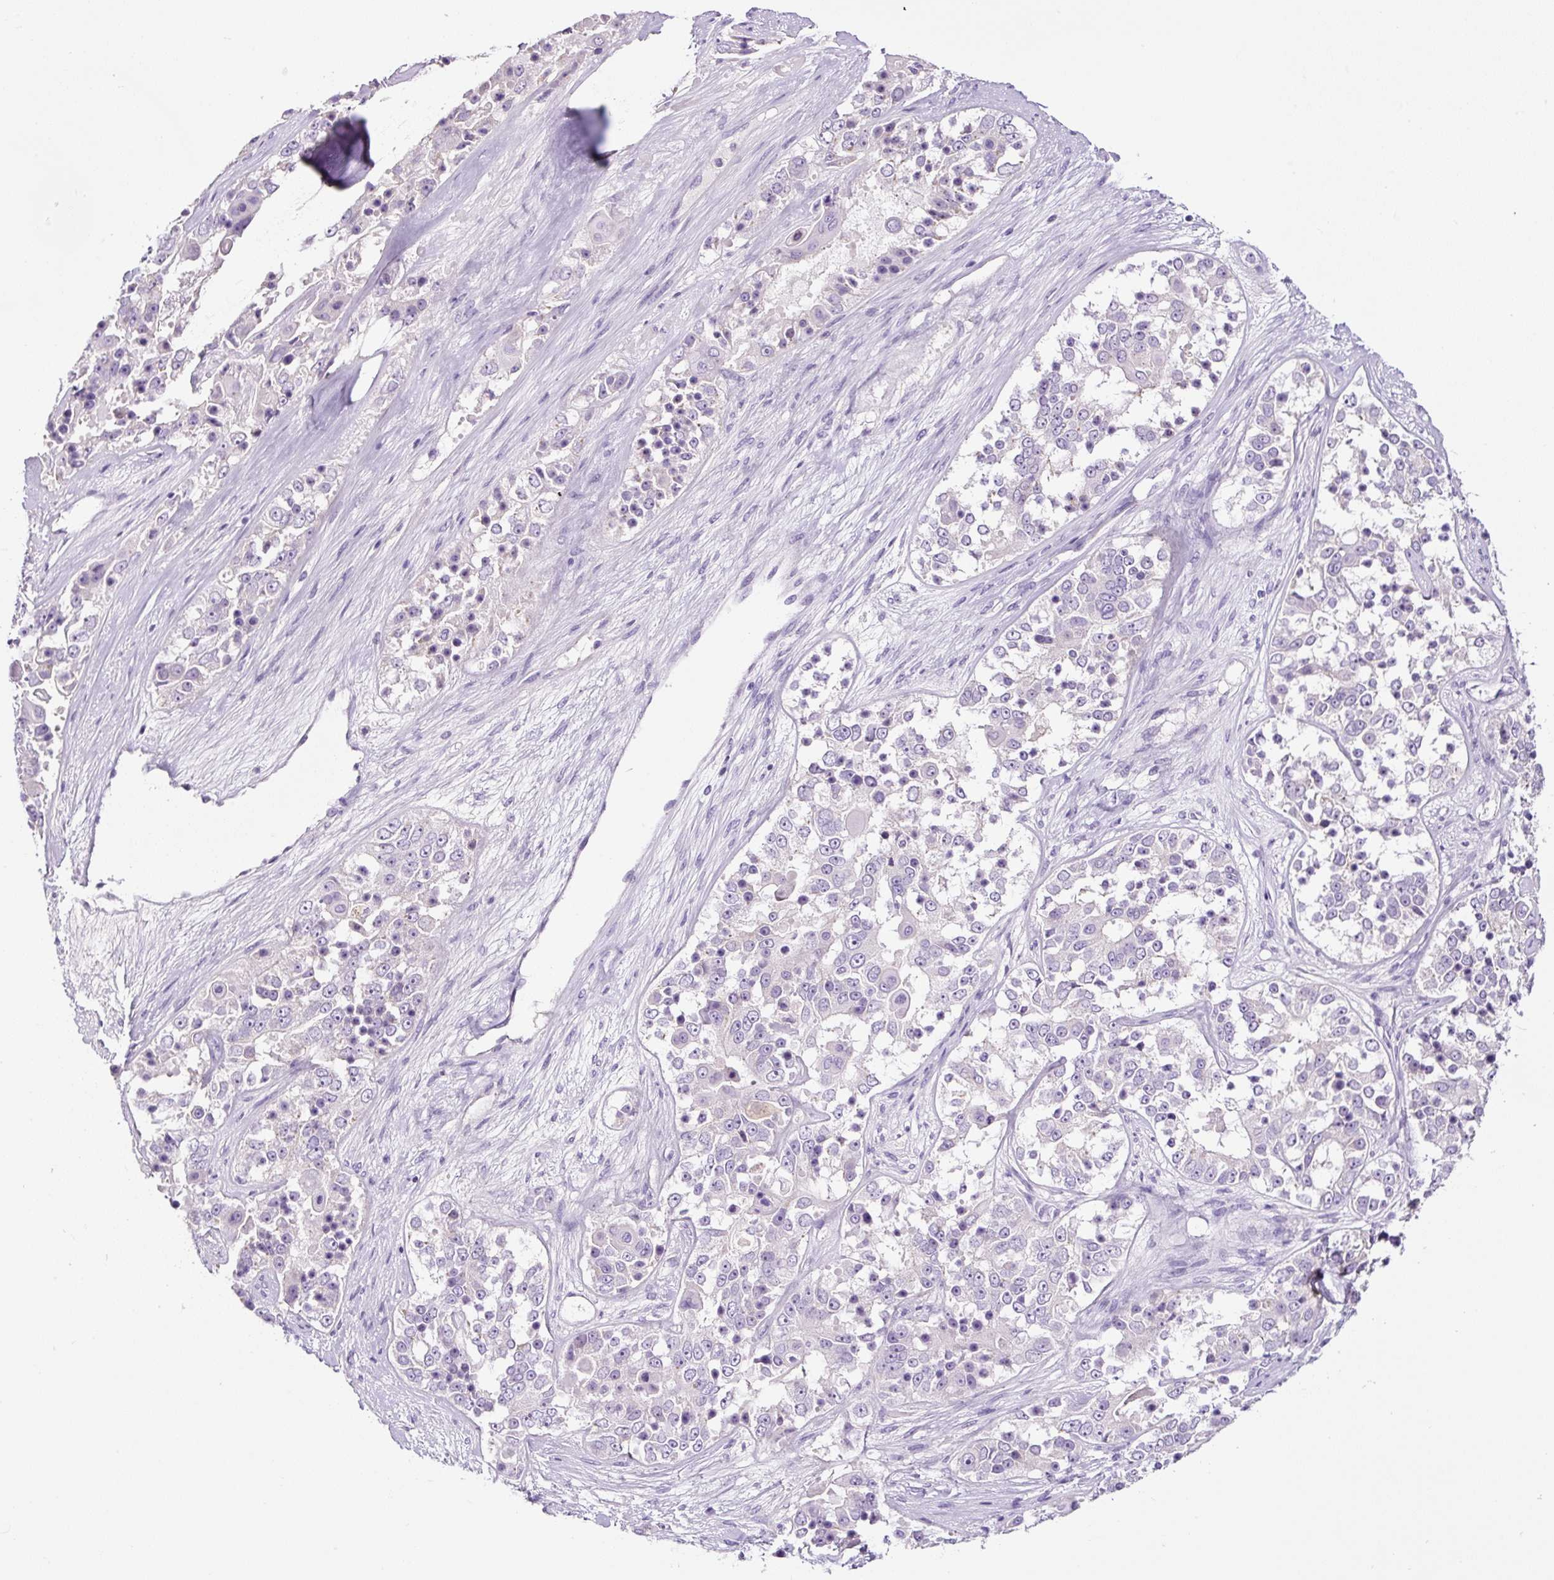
{"staining": {"intensity": "negative", "quantity": "none", "location": "none"}, "tissue": "ovarian cancer", "cell_type": "Tumor cells", "image_type": "cancer", "snomed": [{"axis": "morphology", "description": "Carcinoma, endometroid"}, {"axis": "topography", "description": "Ovary"}], "caption": "An immunohistochemistry micrograph of ovarian endometroid carcinoma is shown. There is no staining in tumor cells of ovarian endometroid carcinoma.", "gene": "RNF212B", "patient": {"sex": "female", "age": 51}}